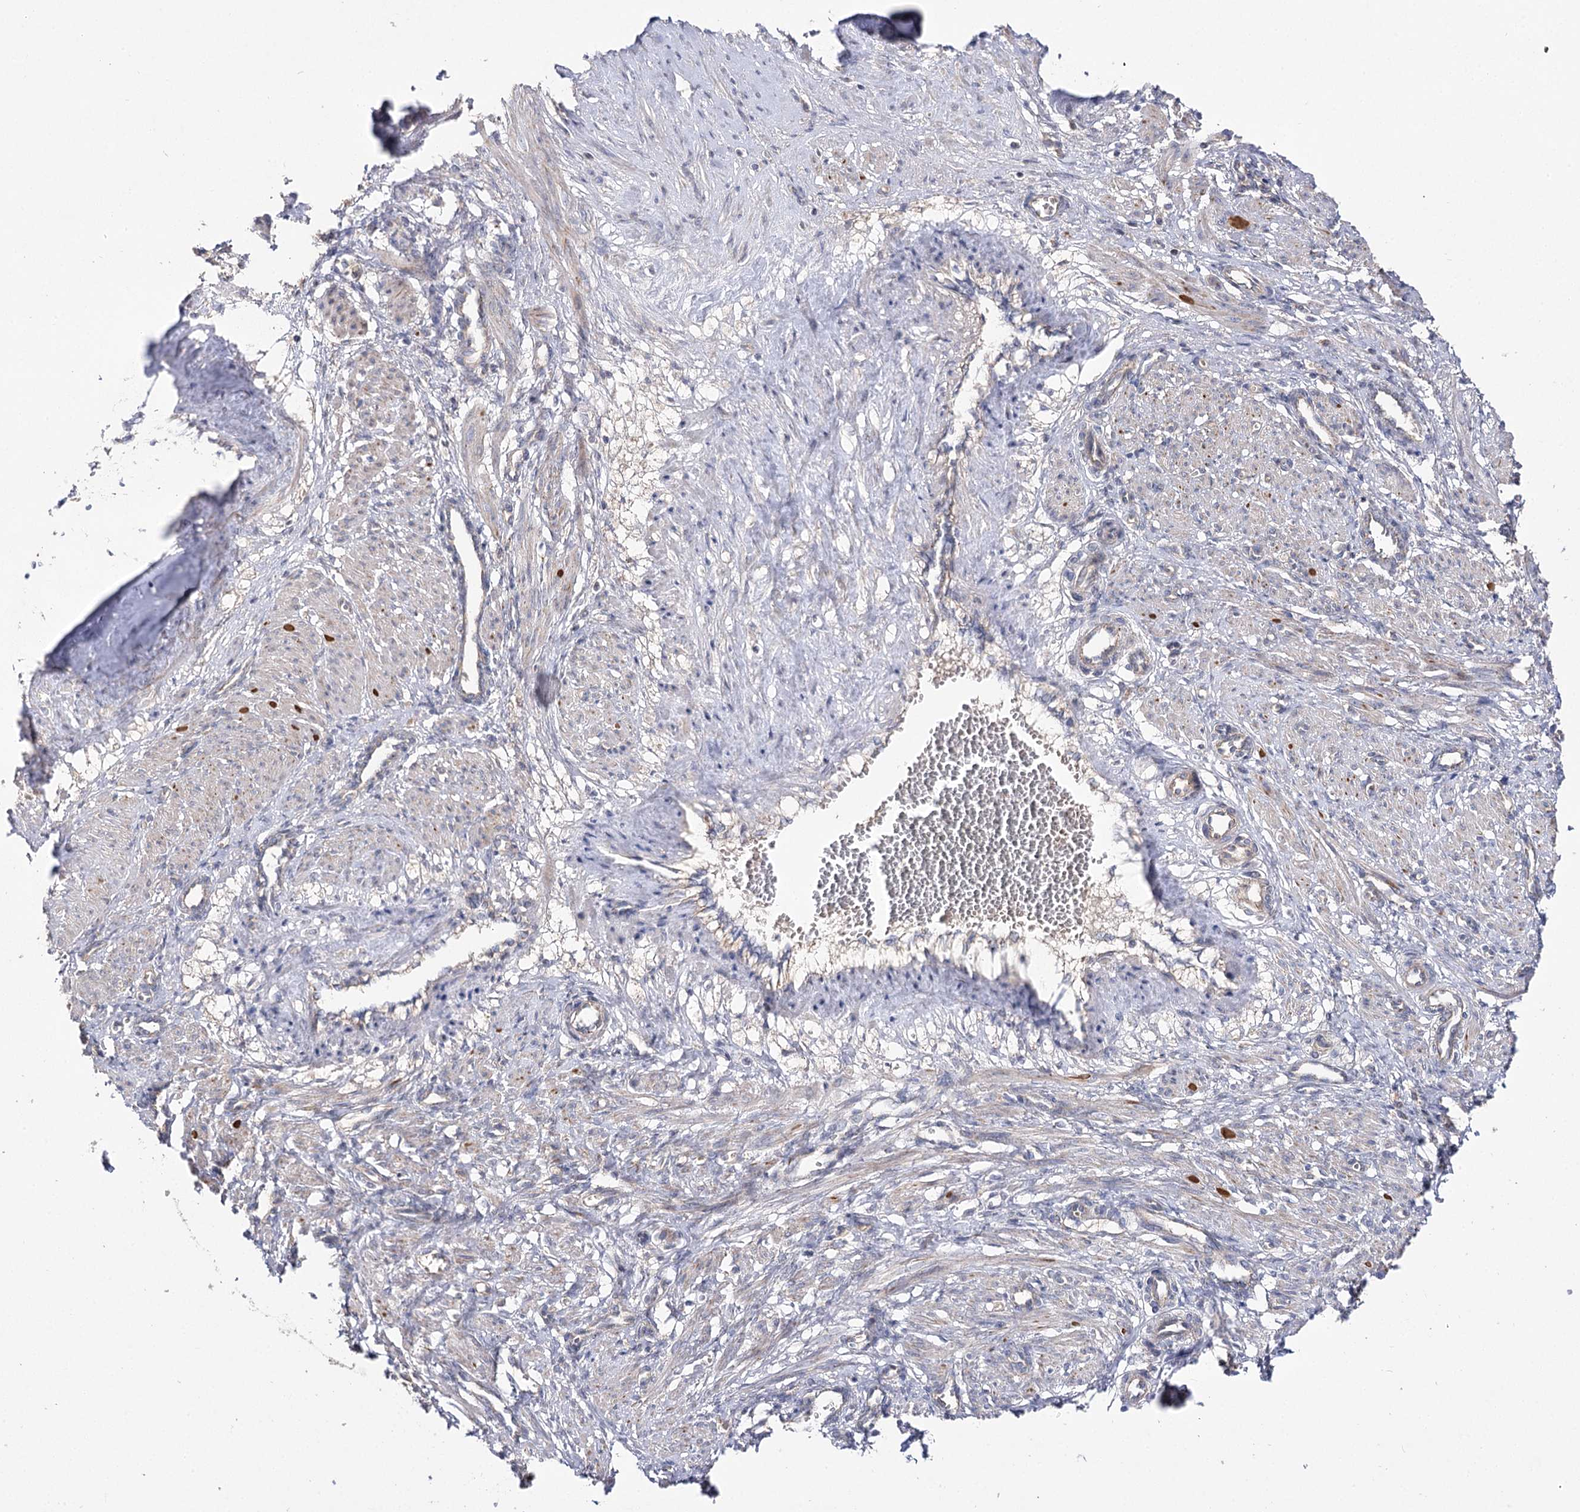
{"staining": {"intensity": "moderate", "quantity": "<25%", "location": "cytoplasmic/membranous"}, "tissue": "smooth muscle", "cell_type": "Smooth muscle cells", "image_type": "normal", "snomed": [{"axis": "morphology", "description": "Normal tissue, NOS"}, {"axis": "topography", "description": "Endometrium"}], "caption": "Immunohistochemical staining of benign human smooth muscle reveals <25% levels of moderate cytoplasmic/membranous protein staining in approximately <25% of smooth muscle cells.", "gene": "AURKC", "patient": {"sex": "female", "age": 33}}